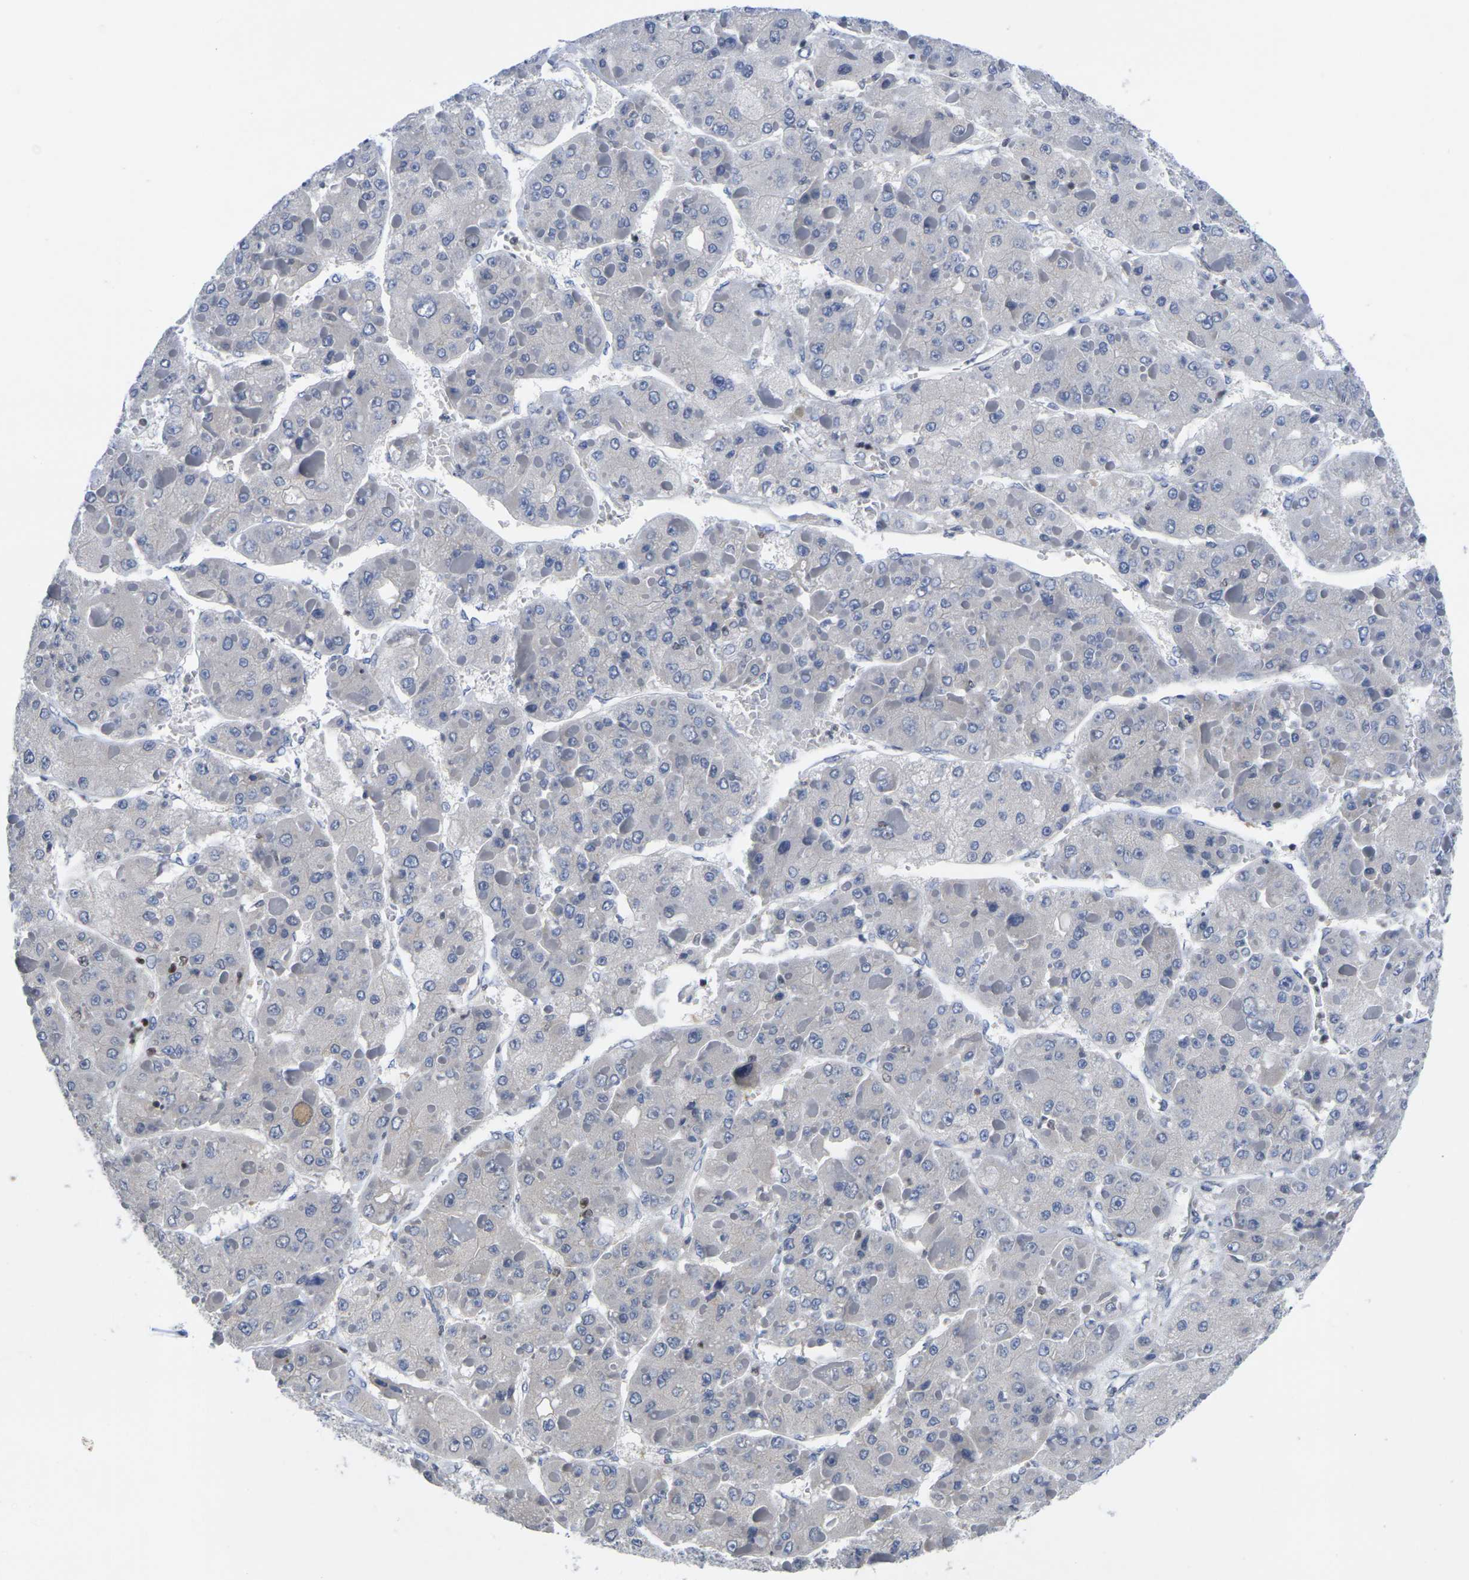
{"staining": {"intensity": "negative", "quantity": "none", "location": "none"}, "tissue": "liver cancer", "cell_type": "Tumor cells", "image_type": "cancer", "snomed": [{"axis": "morphology", "description": "Carcinoma, Hepatocellular, NOS"}, {"axis": "topography", "description": "Liver"}], "caption": "The histopathology image reveals no significant positivity in tumor cells of hepatocellular carcinoma (liver).", "gene": "IKZF1", "patient": {"sex": "female", "age": 73}}